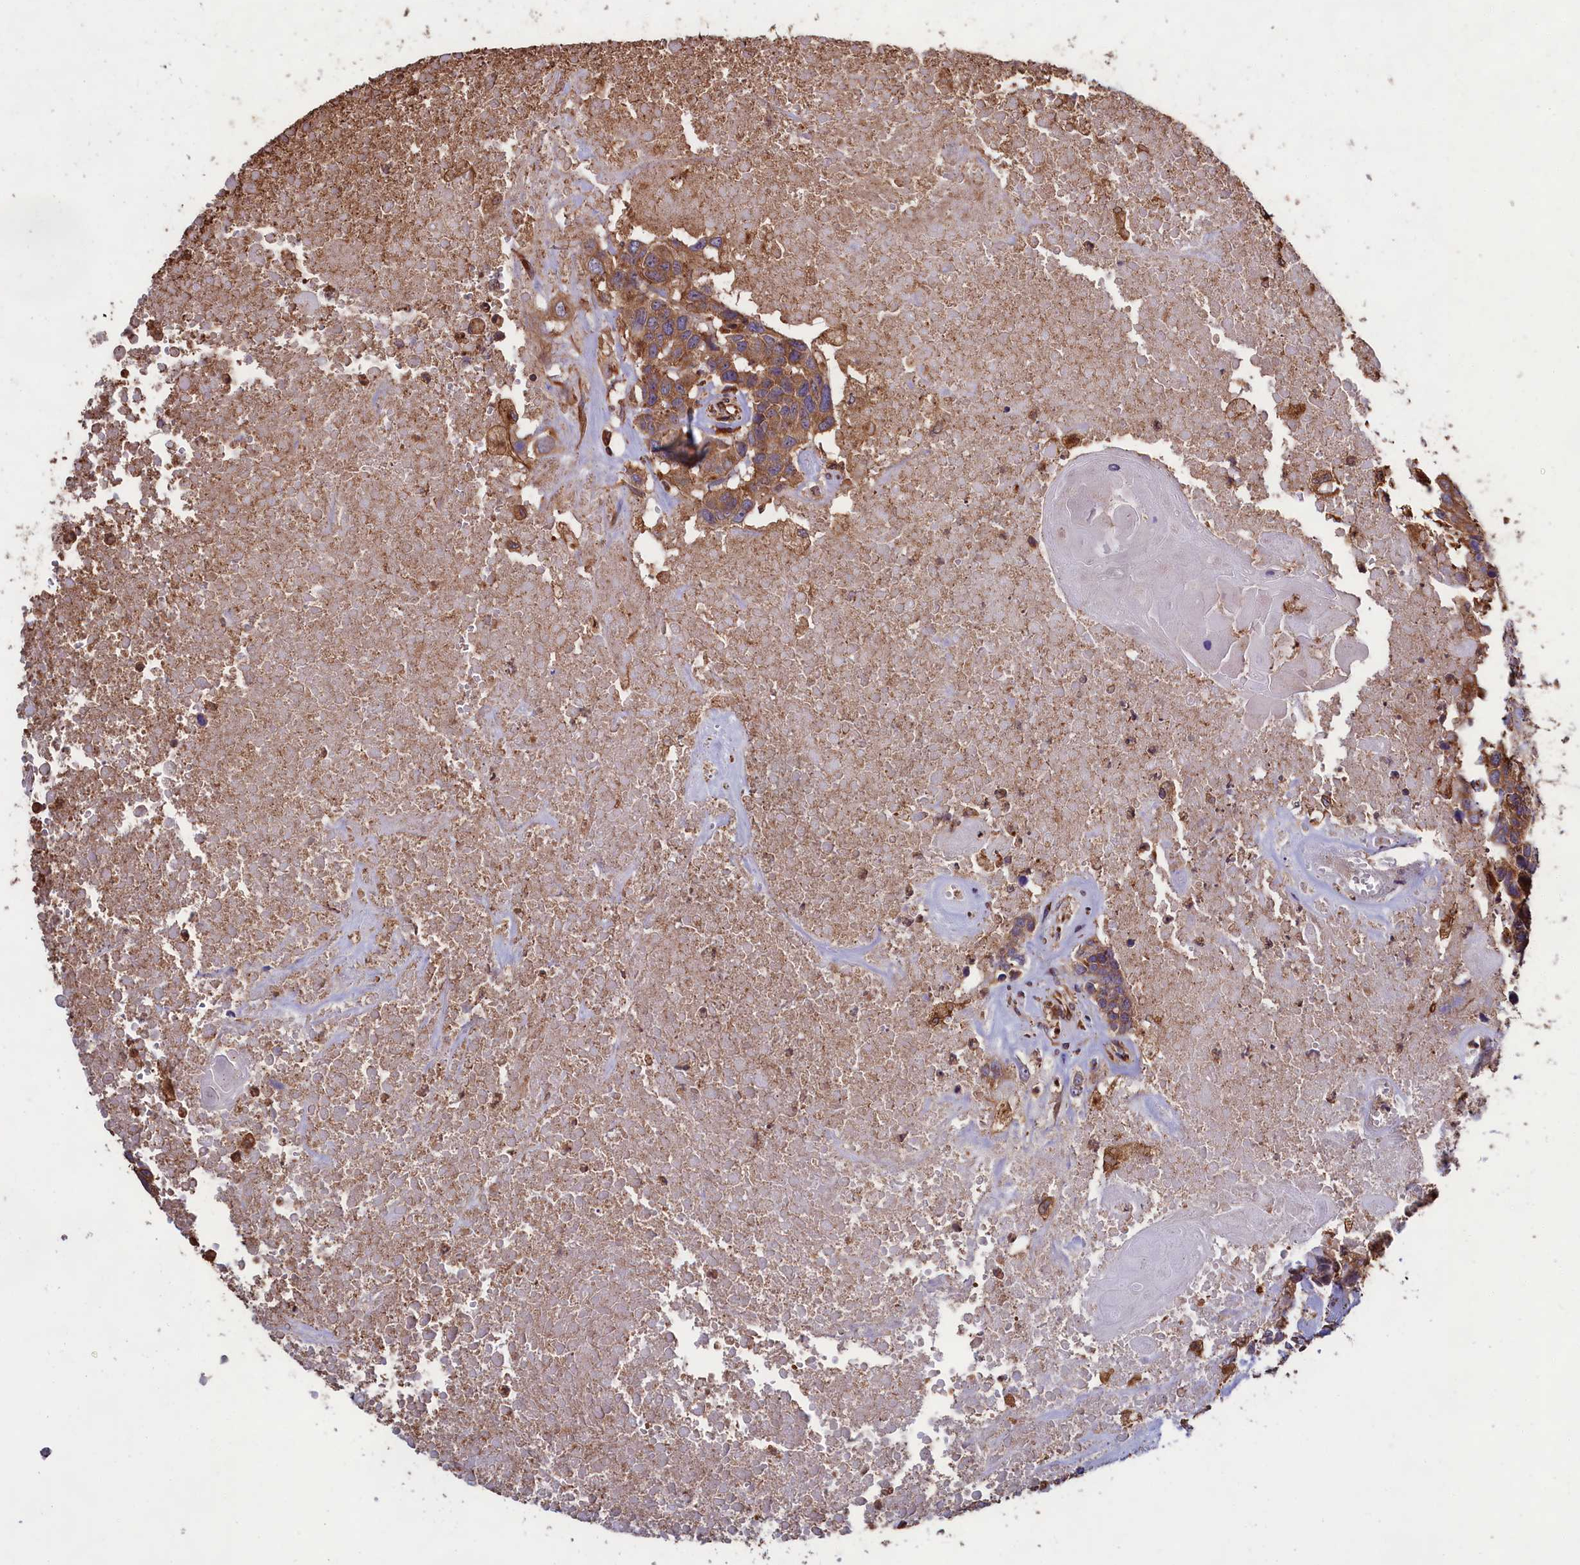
{"staining": {"intensity": "strong", "quantity": ">75%", "location": "cytoplasmic/membranous"}, "tissue": "head and neck cancer", "cell_type": "Tumor cells", "image_type": "cancer", "snomed": [{"axis": "morphology", "description": "Squamous cell carcinoma, NOS"}, {"axis": "topography", "description": "Head-Neck"}], "caption": "DAB (3,3'-diaminobenzidine) immunohistochemical staining of head and neck cancer demonstrates strong cytoplasmic/membranous protein staining in about >75% of tumor cells.", "gene": "CCDC124", "patient": {"sex": "male", "age": 66}}